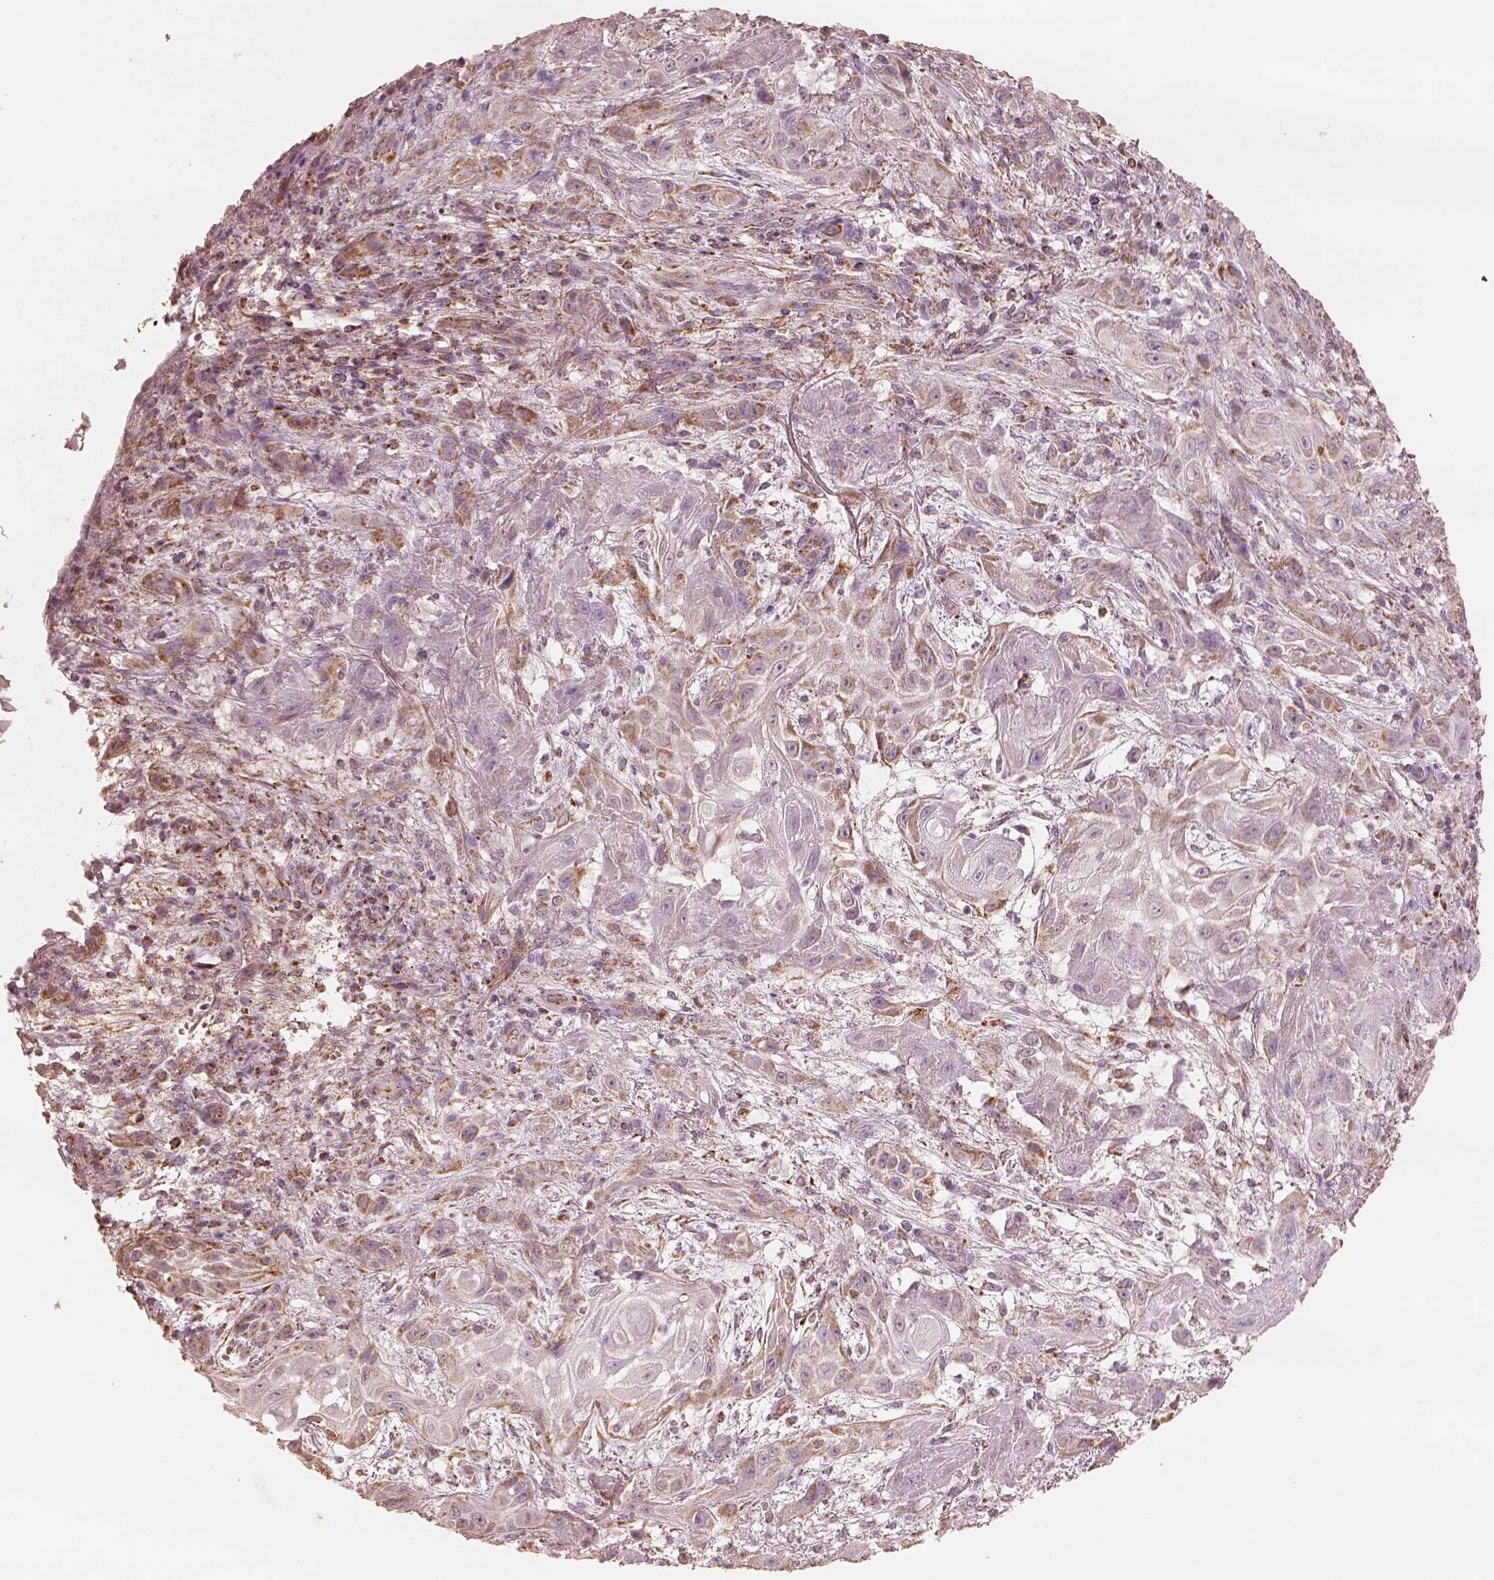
{"staining": {"intensity": "moderate", "quantity": ">75%", "location": "cytoplasmic/membranous"}, "tissue": "skin cancer", "cell_type": "Tumor cells", "image_type": "cancer", "snomed": [{"axis": "morphology", "description": "Squamous cell carcinoma, NOS"}, {"axis": "topography", "description": "Skin"}], "caption": "Squamous cell carcinoma (skin) tissue reveals moderate cytoplasmic/membranous positivity in about >75% of tumor cells, visualized by immunohistochemistry.", "gene": "ENTPD6", "patient": {"sex": "male", "age": 62}}